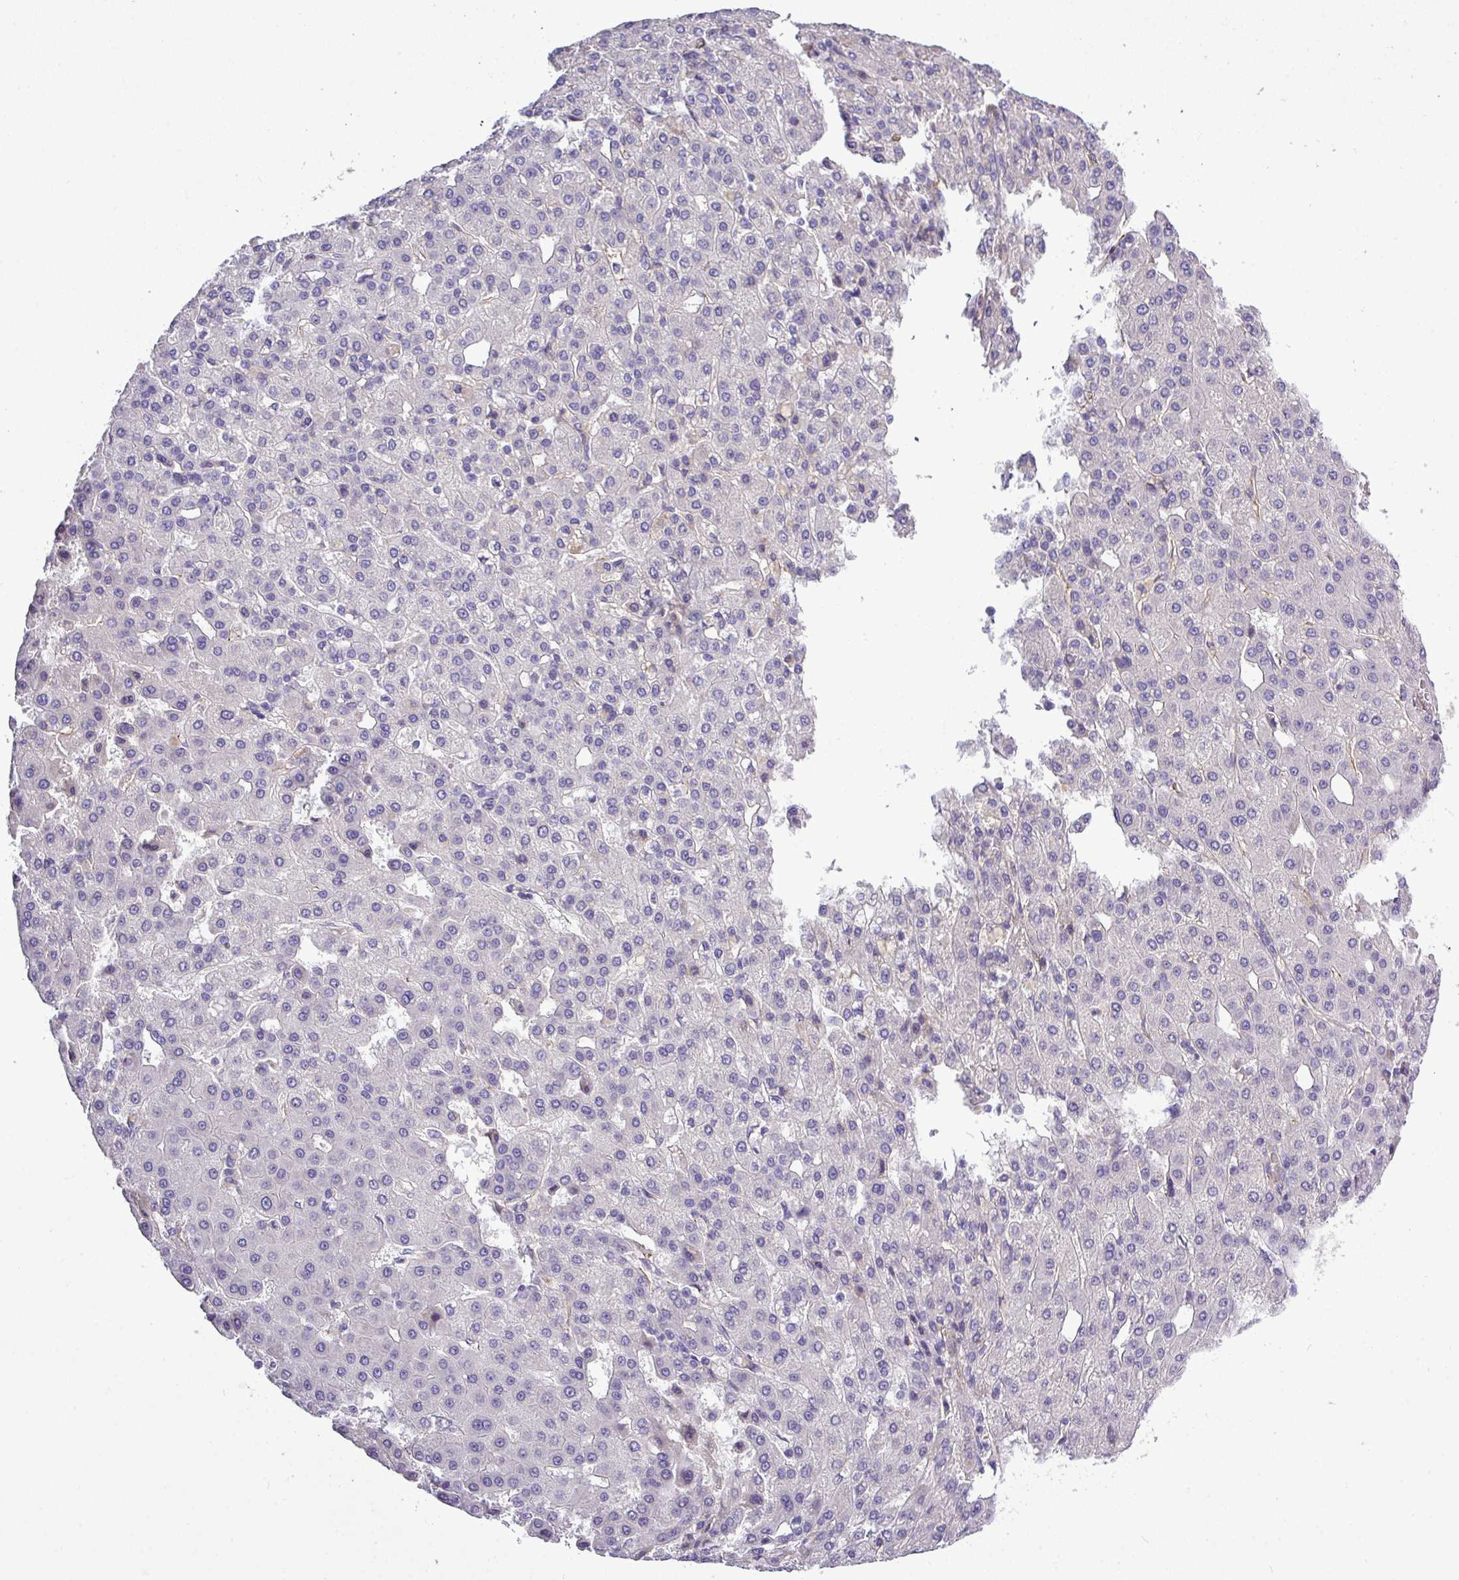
{"staining": {"intensity": "negative", "quantity": "none", "location": "none"}, "tissue": "liver cancer", "cell_type": "Tumor cells", "image_type": "cancer", "snomed": [{"axis": "morphology", "description": "Carcinoma, Hepatocellular, NOS"}, {"axis": "topography", "description": "Liver"}], "caption": "Tumor cells are negative for brown protein staining in liver cancer (hepatocellular carcinoma).", "gene": "PARD6A", "patient": {"sex": "male", "age": 65}}